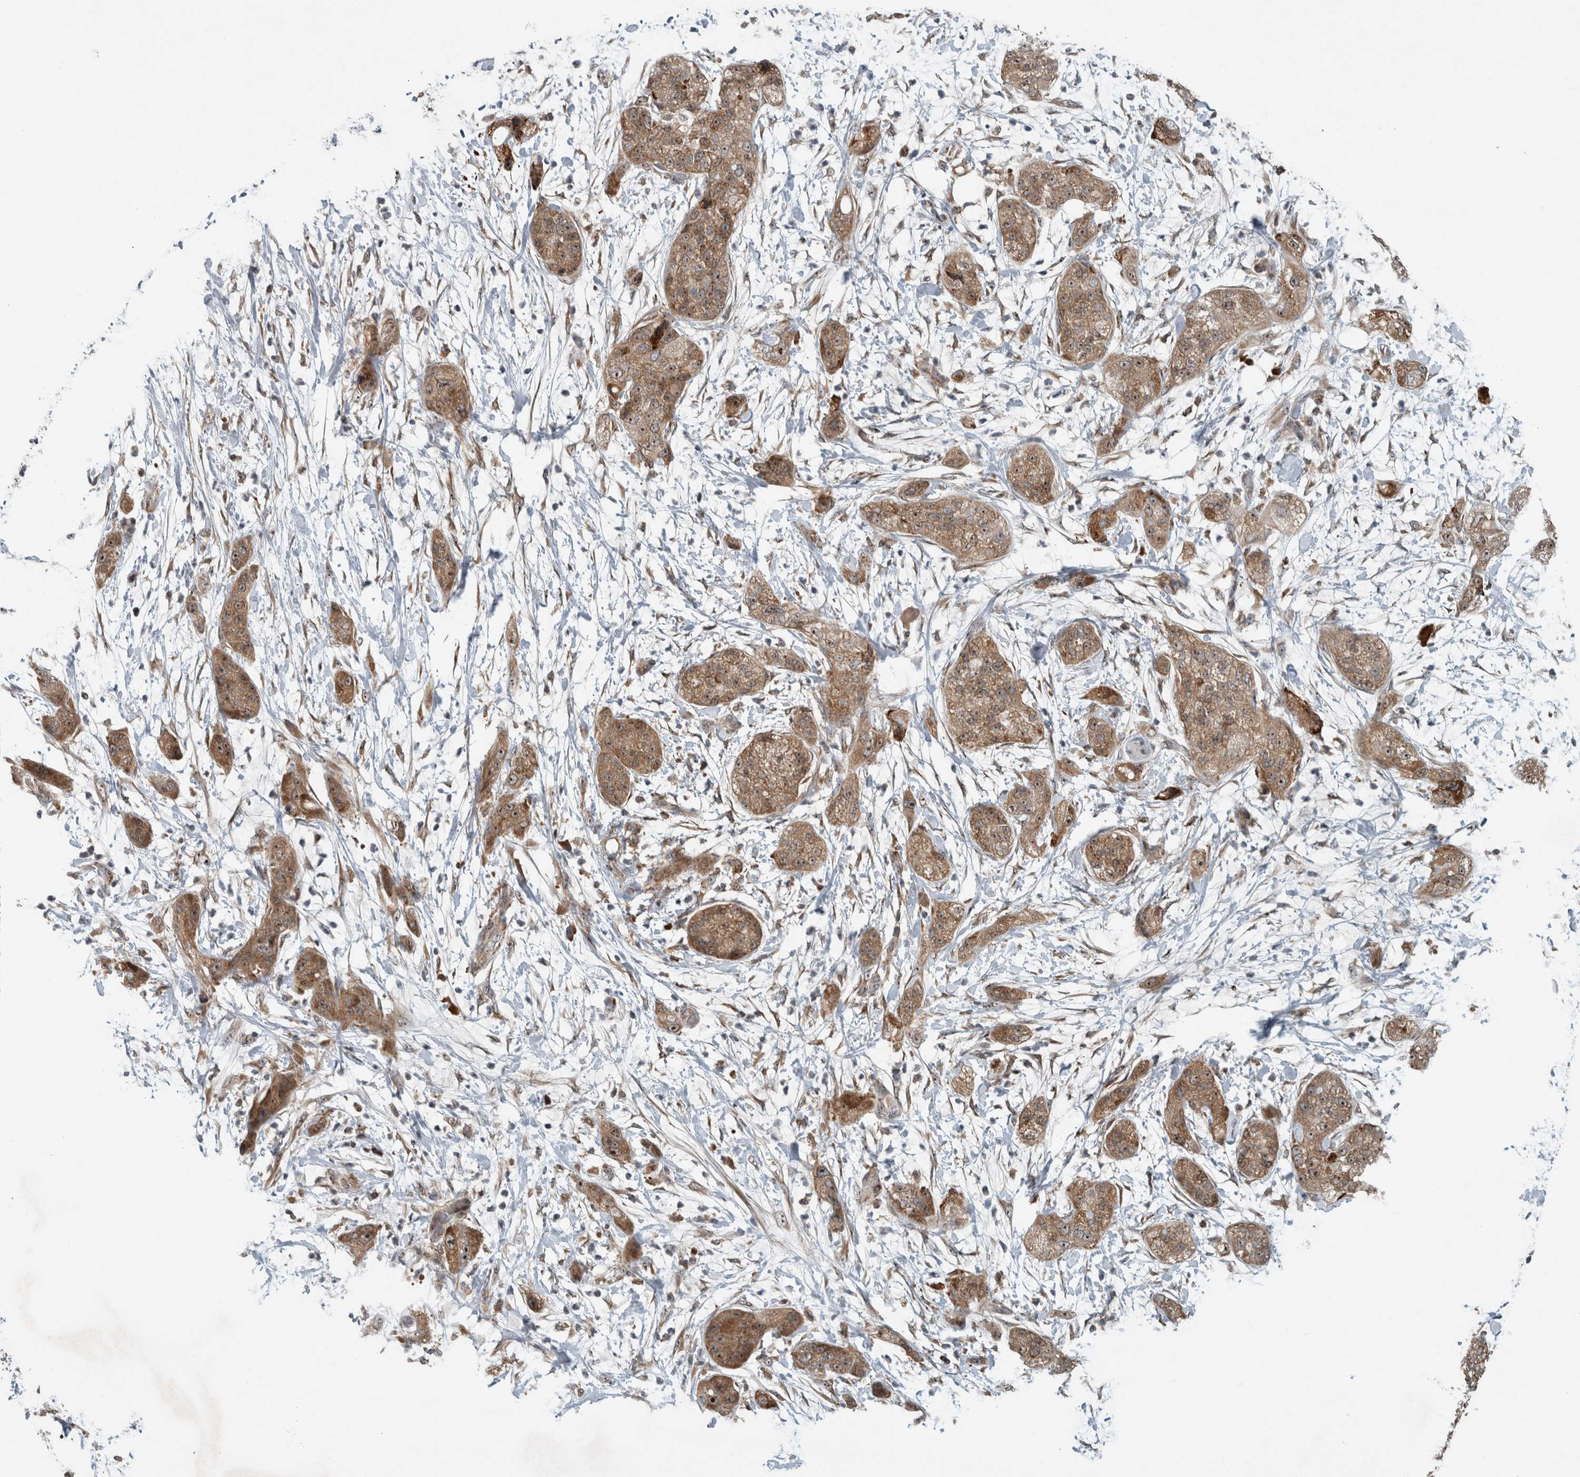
{"staining": {"intensity": "moderate", "quantity": ">75%", "location": "cytoplasmic/membranous,nuclear"}, "tissue": "pancreatic cancer", "cell_type": "Tumor cells", "image_type": "cancer", "snomed": [{"axis": "morphology", "description": "Adenocarcinoma, NOS"}, {"axis": "topography", "description": "Pancreas"}], "caption": "Brown immunohistochemical staining in pancreatic cancer (adenocarcinoma) reveals moderate cytoplasmic/membranous and nuclear positivity in approximately >75% of tumor cells.", "gene": "GPR137B", "patient": {"sex": "female", "age": 78}}